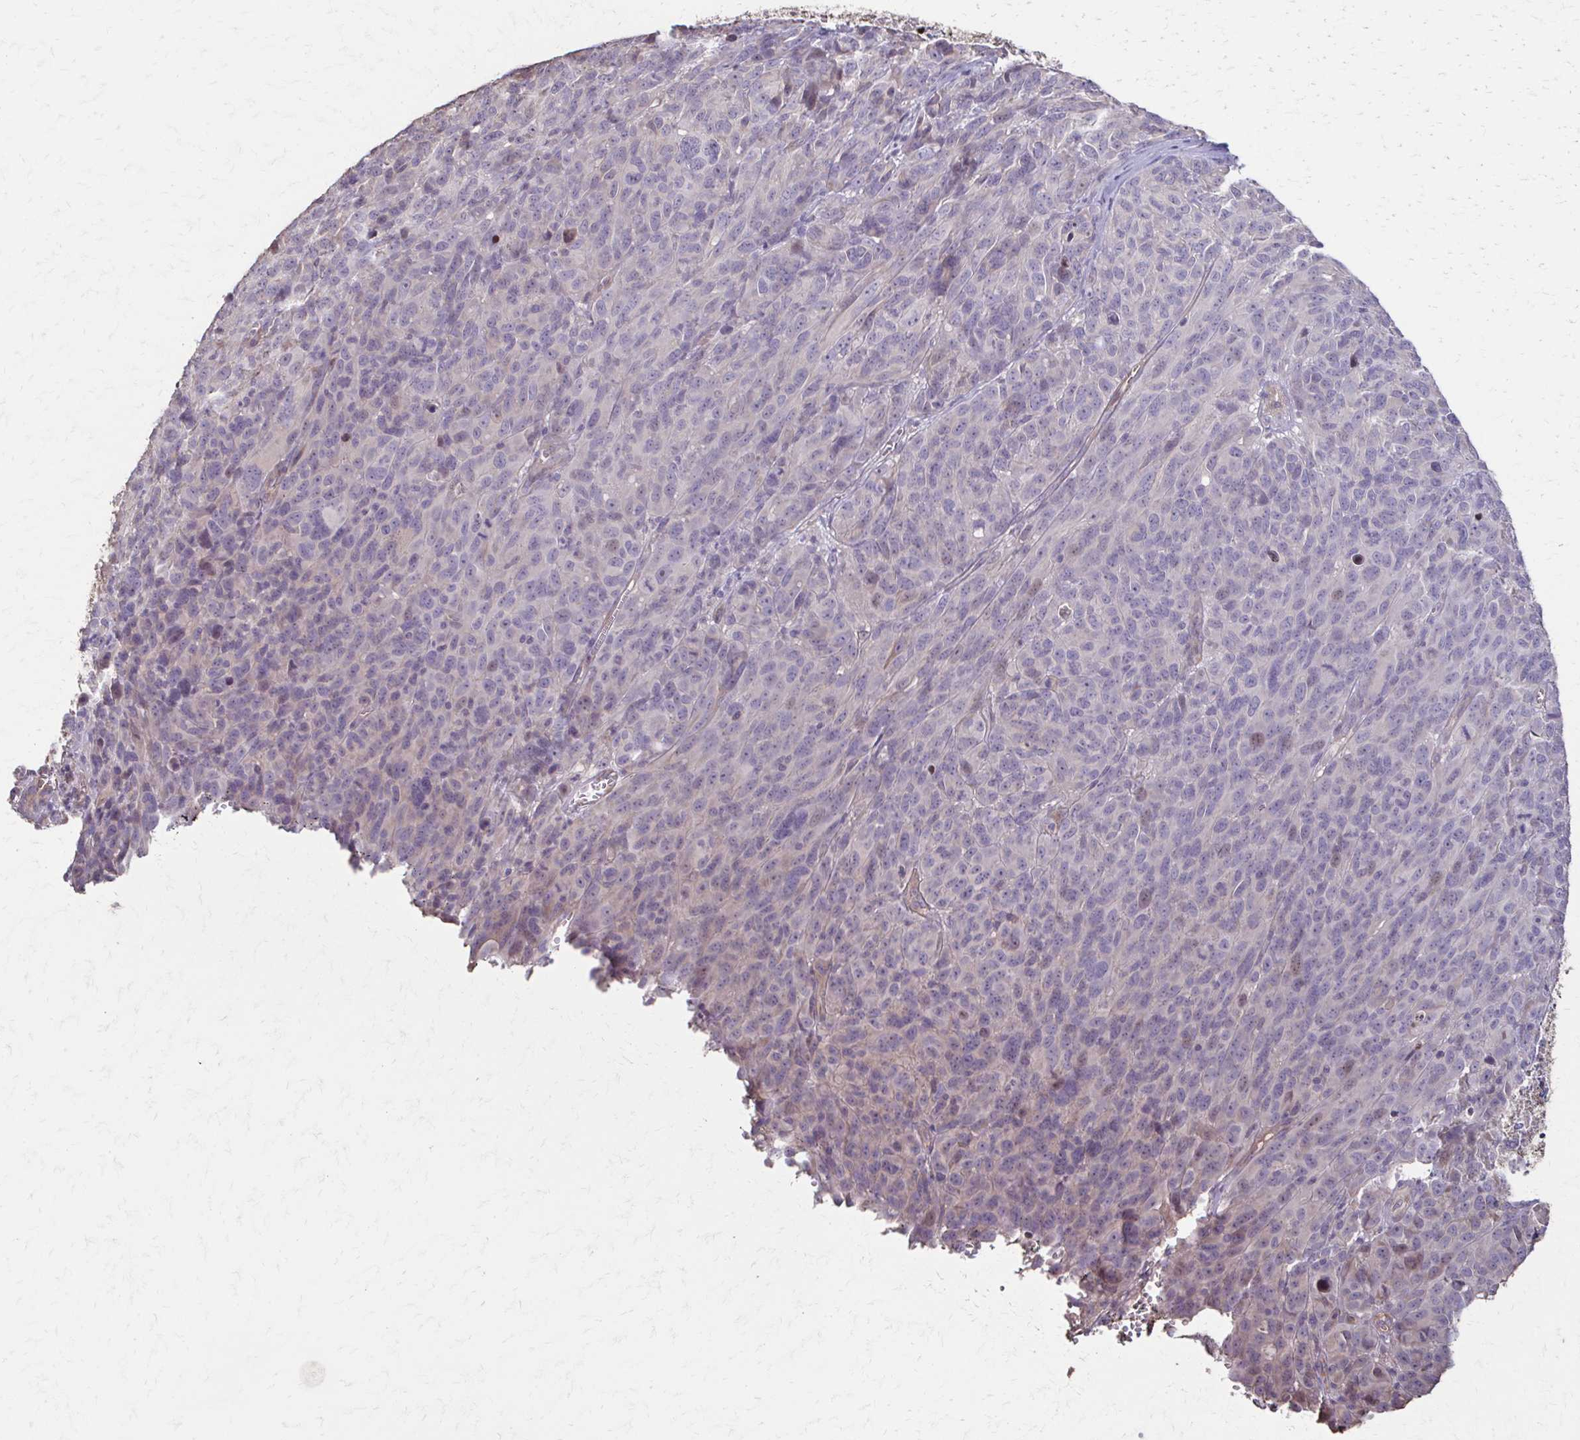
{"staining": {"intensity": "negative", "quantity": "none", "location": "none"}, "tissue": "melanoma", "cell_type": "Tumor cells", "image_type": "cancer", "snomed": [{"axis": "morphology", "description": "Malignant melanoma, NOS"}, {"axis": "topography", "description": "Skin"}], "caption": "Tumor cells are negative for protein expression in human malignant melanoma.", "gene": "IL18BP", "patient": {"sex": "male", "age": 51}}